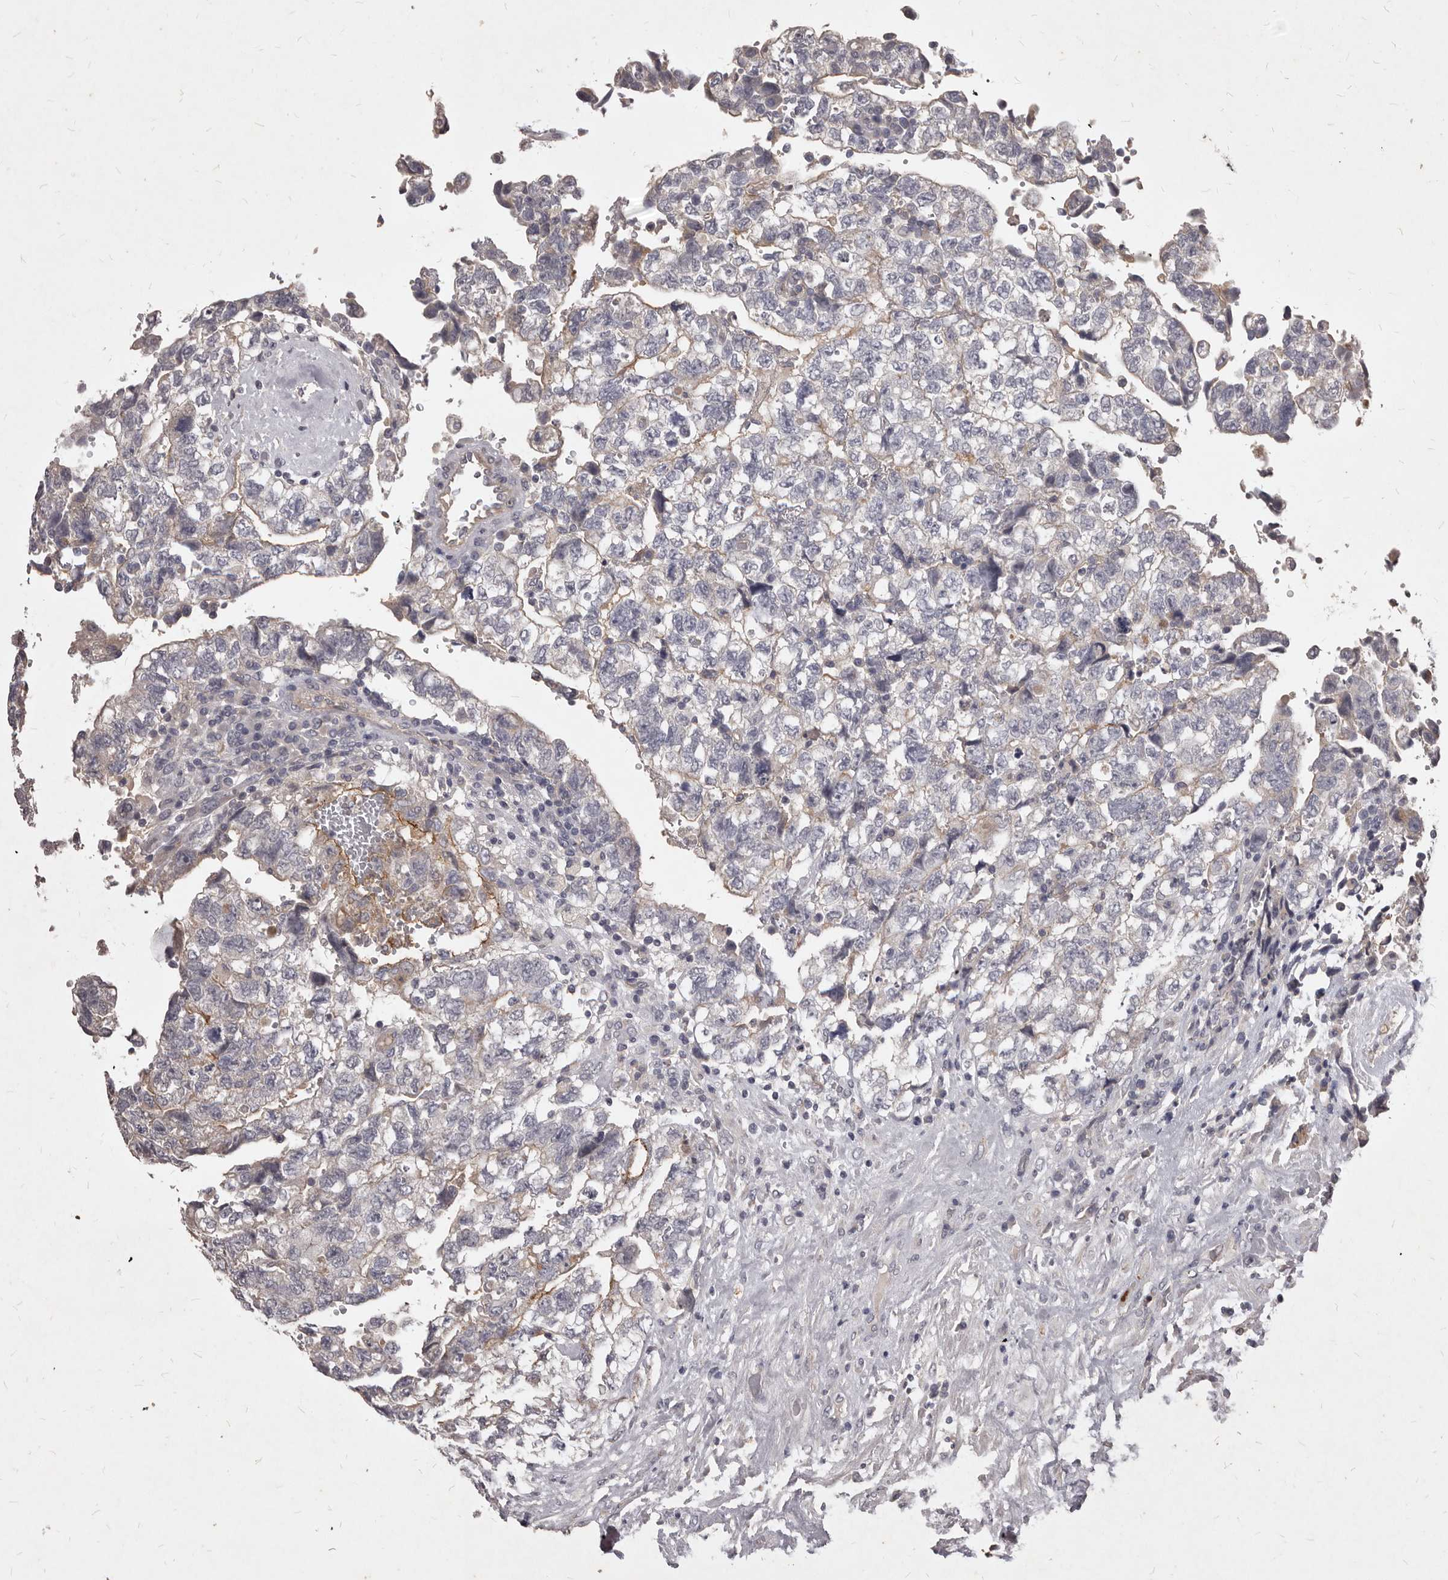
{"staining": {"intensity": "weak", "quantity": "25%-75%", "location": "cytoplasmic/membranous"}, "tissue": "testis cancer", "cell_type": "Tumor cells", "image_type": "cancer", "snomed": [{"axis": "morphology", "description": "Carcinoma, Embryonal, NOS"}, {"axis": "topography", "description": "Testis"}], "caption": "A brown stain highlights weak cytoplasmic/membranous staining of a protein in human testis embryonal carcinoma tumor cells. (DAB IHC, brown staining for protein, blue staining for nuclei).", "gene": "GPRC5C", "patient": {"sex": "male", "age": 36}}